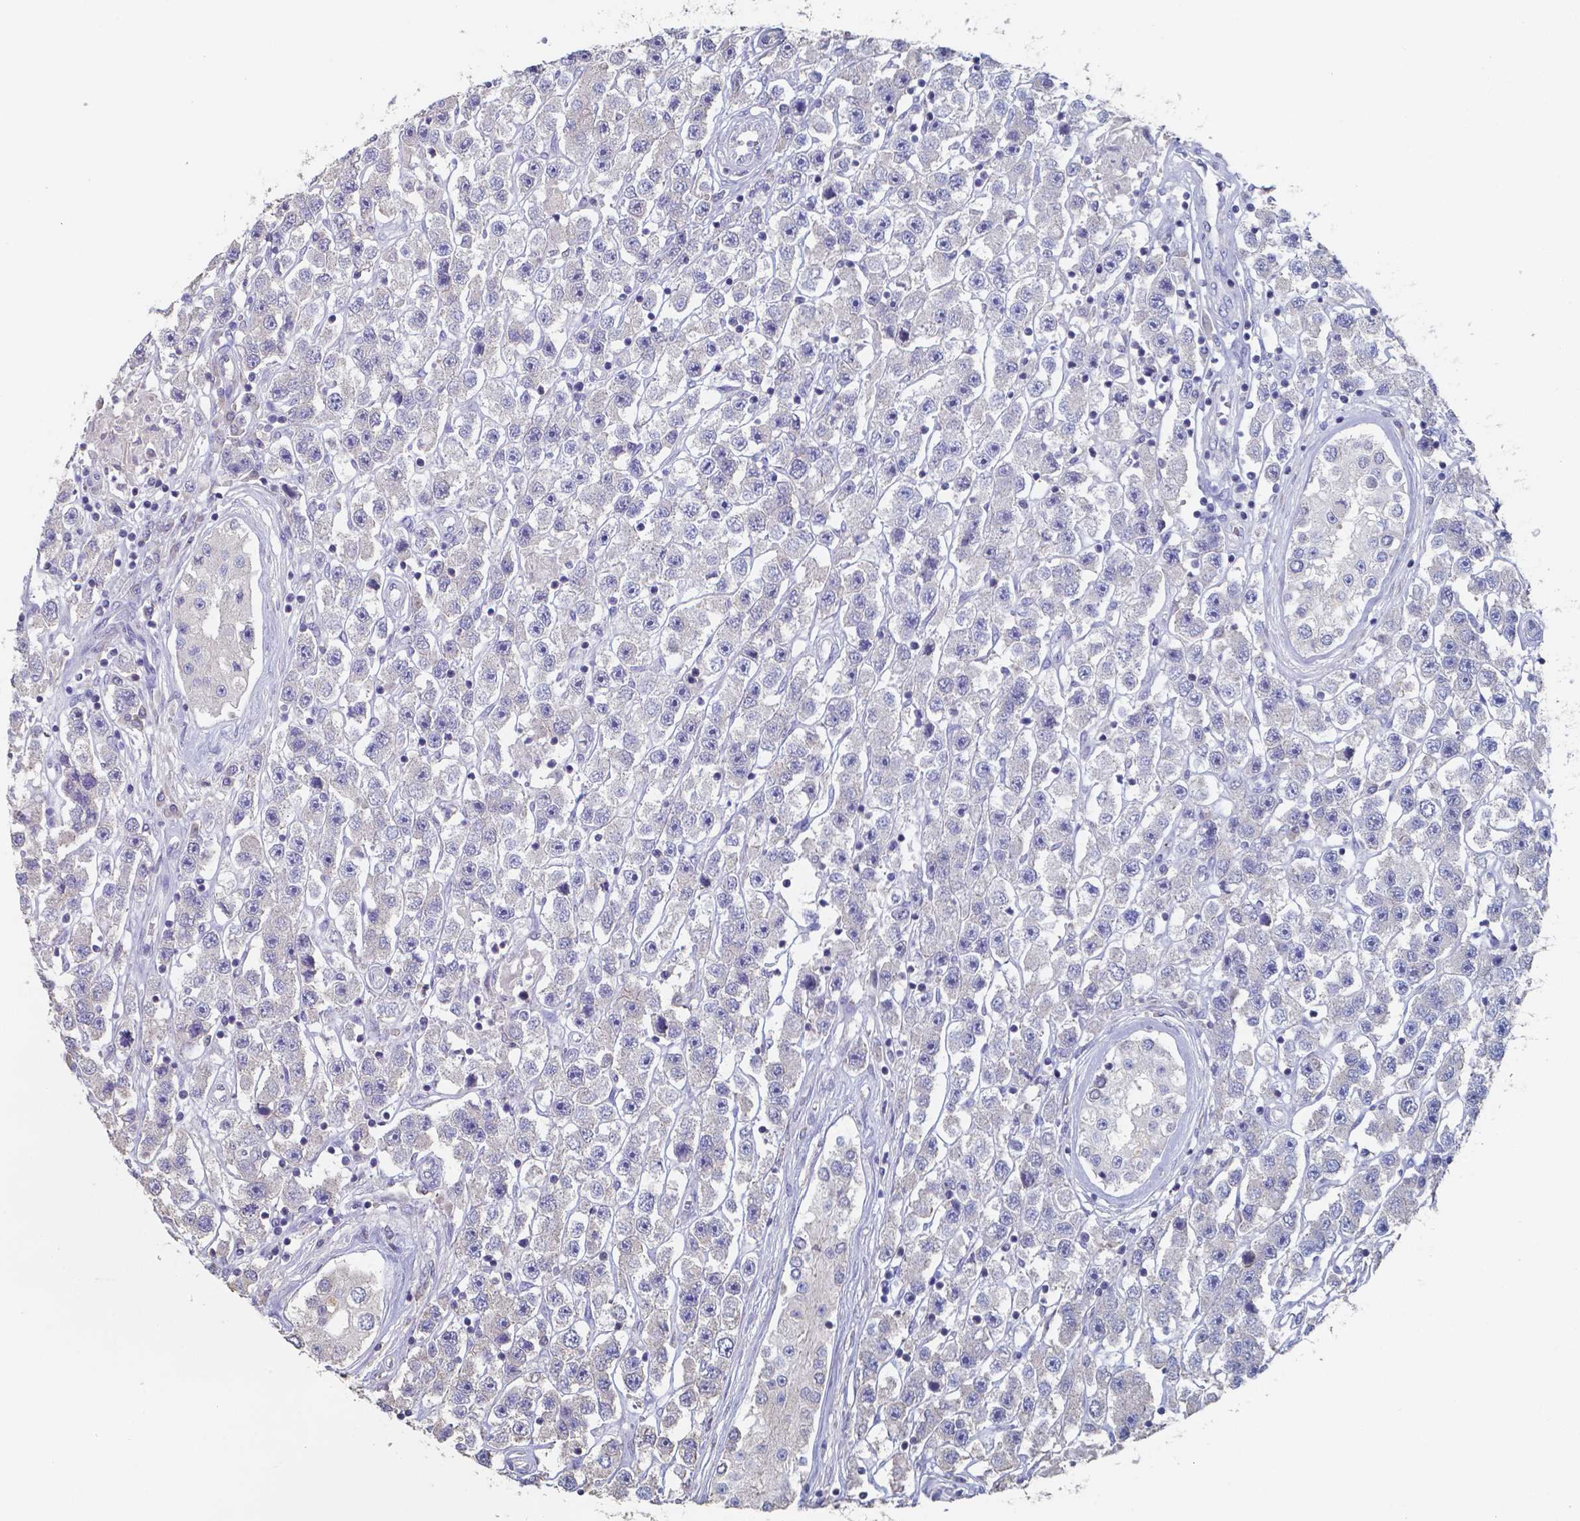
{"staining": {"intensity": "negative", "quantity": "none", "location": "none"}, "tissue": "testis cancer", "cell_type": "Tumor cells", "image_type": "cancer", "snomed": [{"axis": "morphology", "description": "Seminoma, NOS"}, {"axis": "topography", "description": "Testis"}], "caption": "IHC of human seminoma (testis) demonstrates no expression in tumor cells. (DAB immunohistochemistry (IHC), high magnification).", "gene": "FOXJ1", "patient": {"sex": "male", "age": 45}}